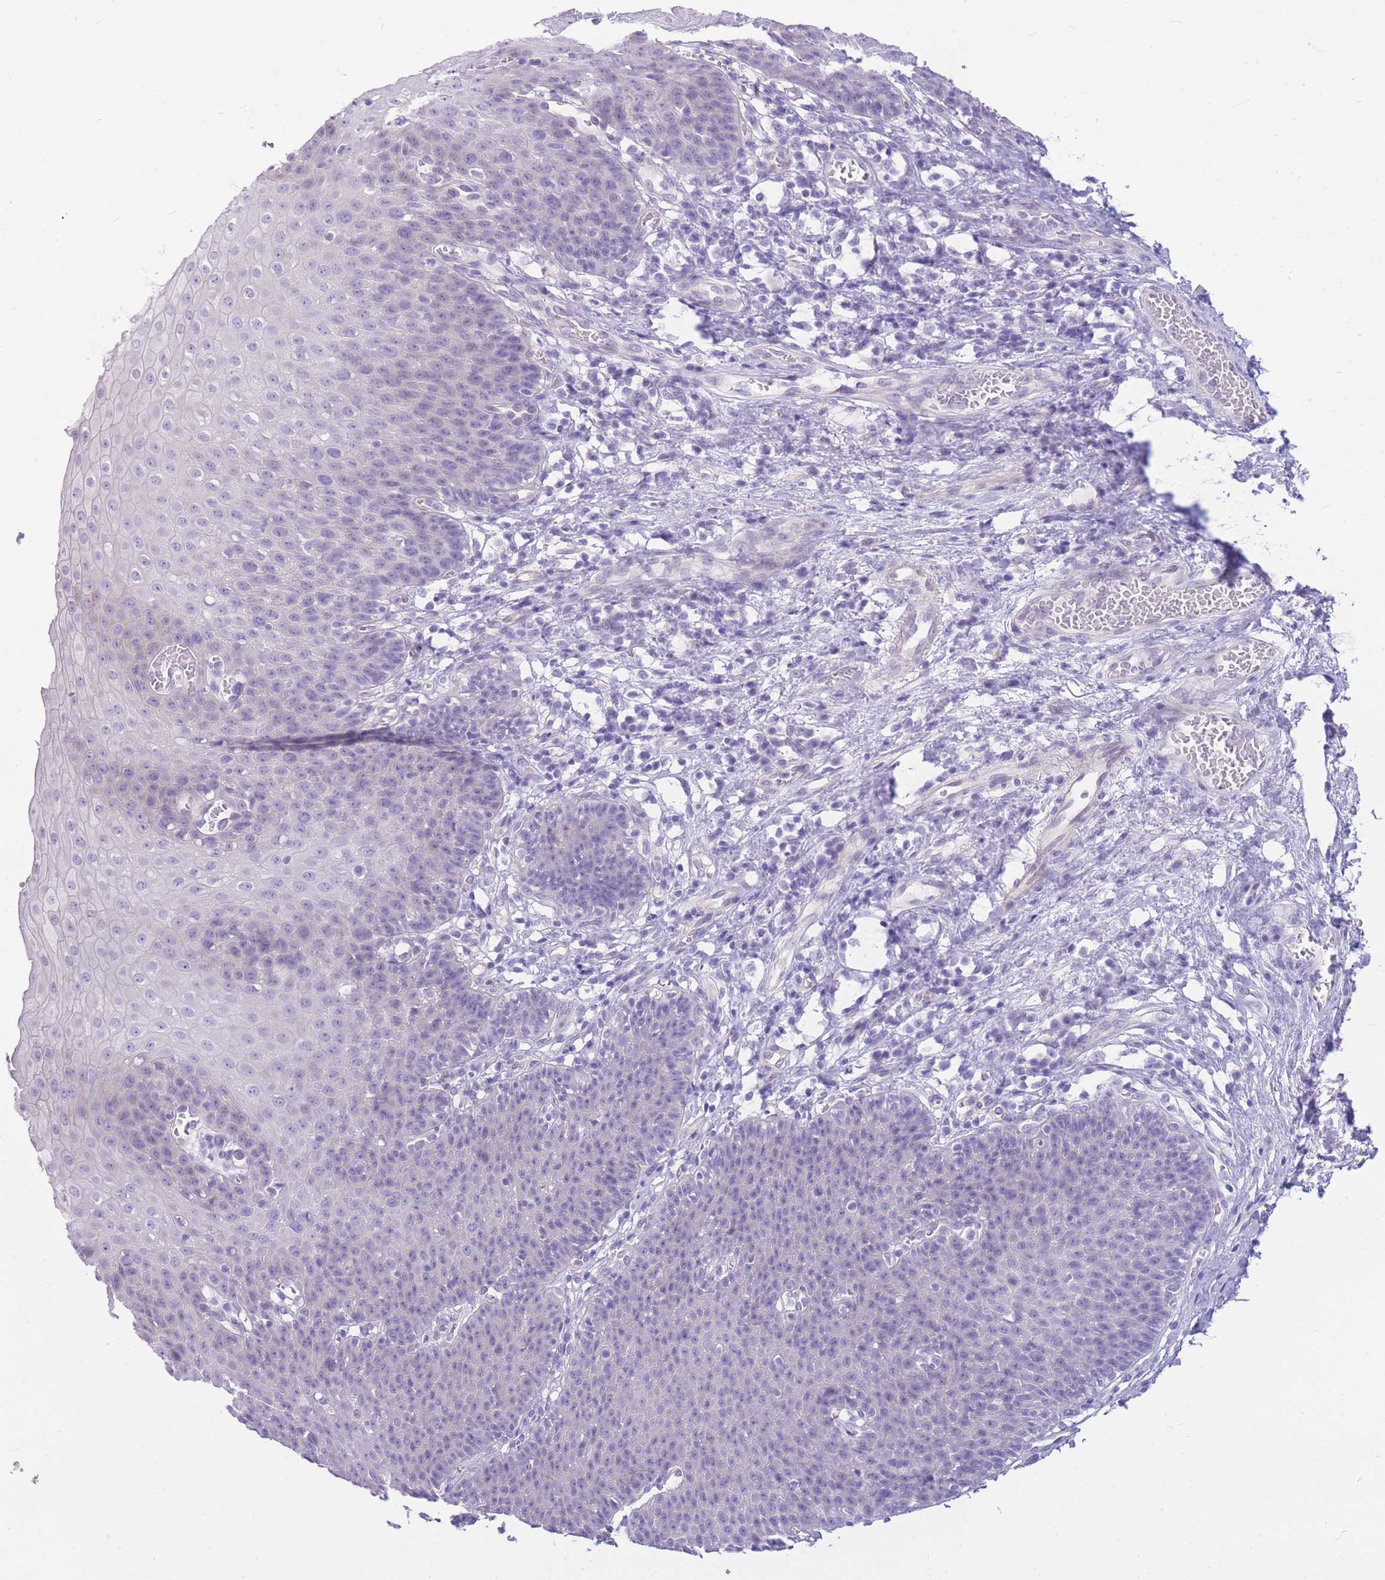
{"staining": {"intensity": "negative", "quantity": "none", "location": "none"}, "tissue": "esophagus", "cell_type": "Squamous epithelial cells", "image_type": "normal", "snomed": [{"axis": "morphology", "description": "Normal tissue, NOS"}, {"axis": "topography", "description": "Esophagus"}], "caption": "Immunohistochemistry photomicrograph of unremarkable esophagus: esophagus stained with DAB reveals no significant protein staining in squamous epithelial cells. (DAB (3,3'-diaminobenzidine) immunohistochemistry (IHC) with hematoxylin counter stain).", "gene": "ZNF311", "patient": {"sex": "male", "age": 71}}